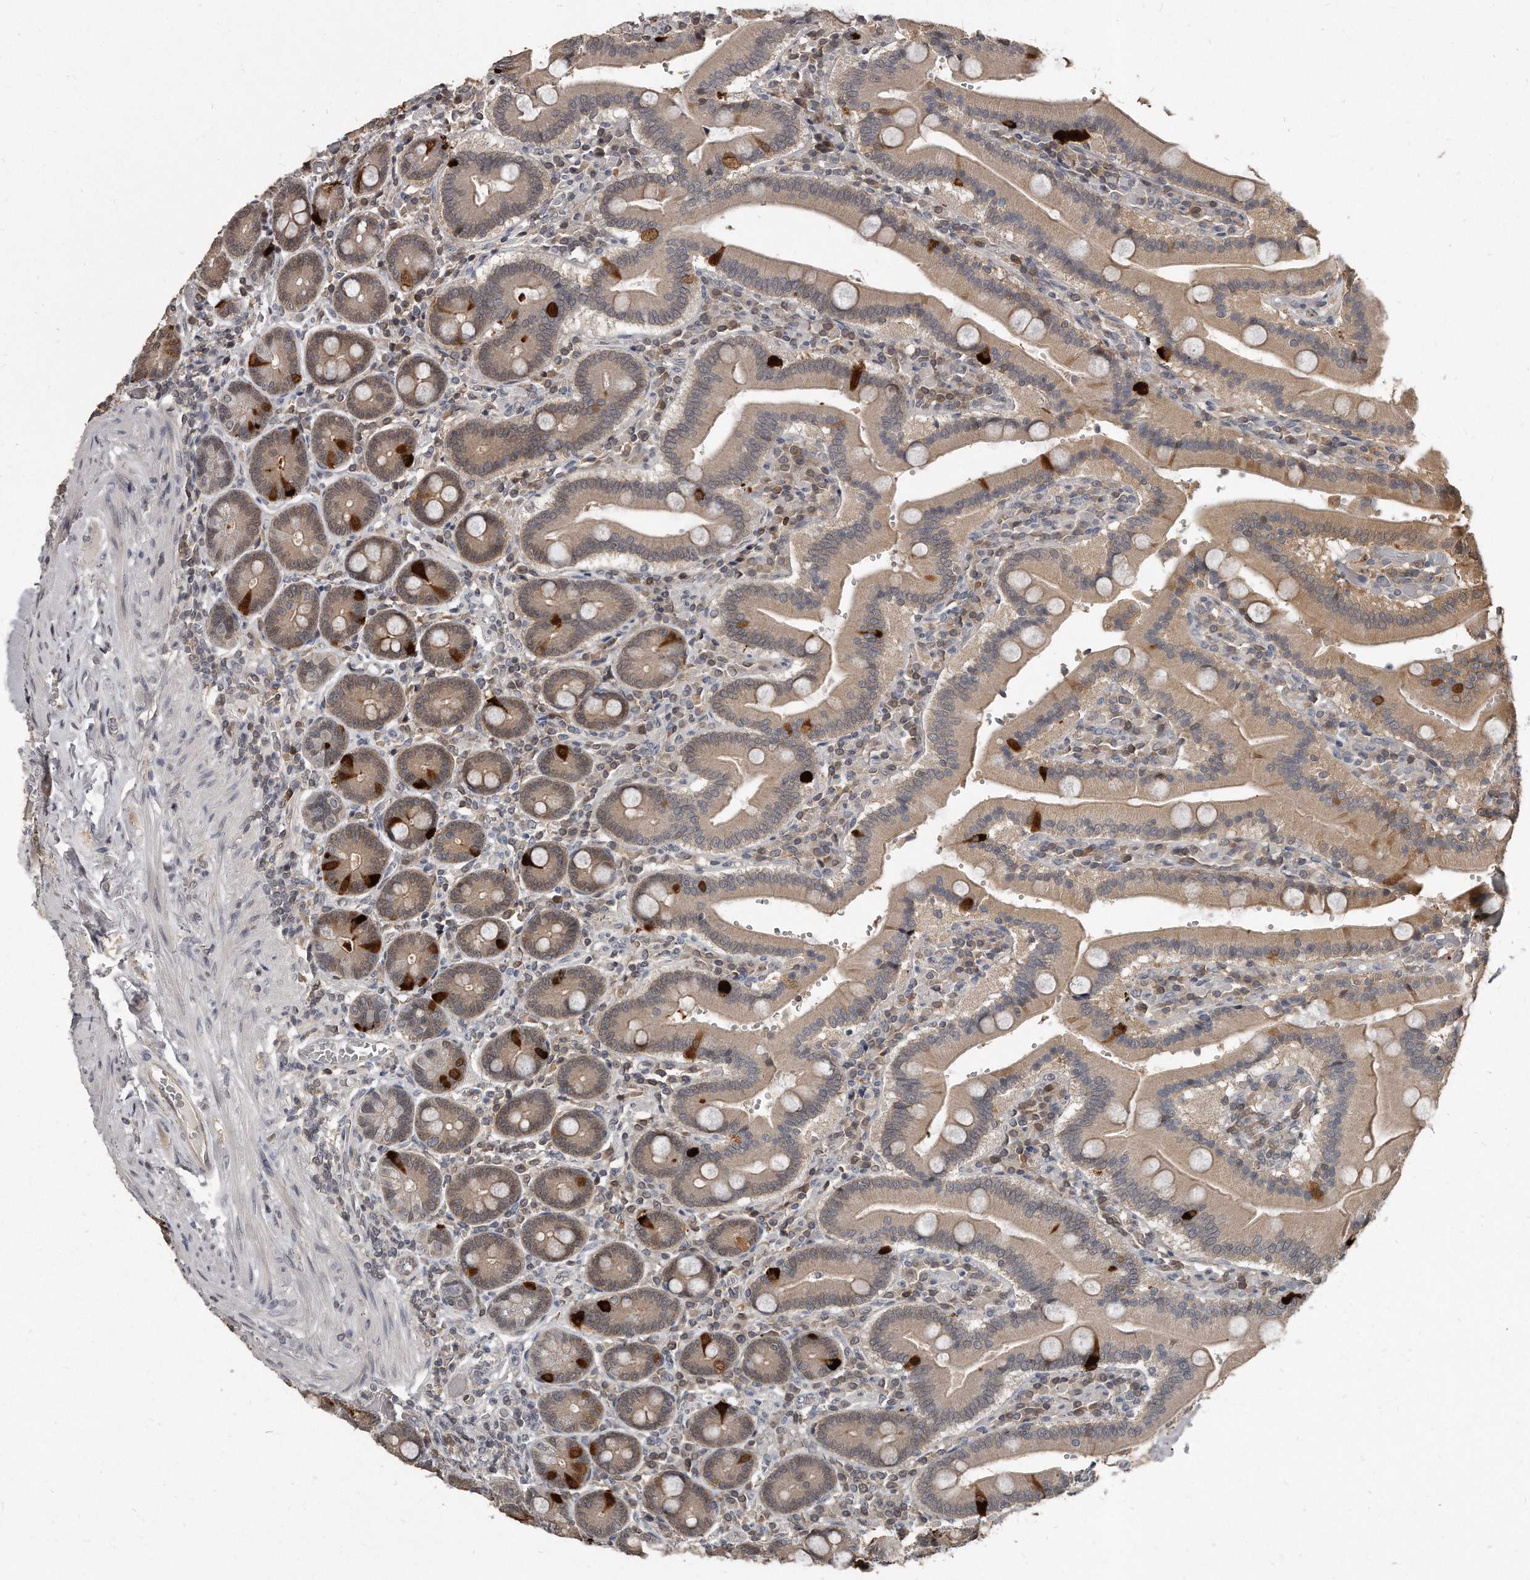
{"staining": {"intensity": "strong", "quantity": "<25%", "location": "cytoplasmic/membranous"}, "tissue": "duodenum", "cell_type": "Glandular cells", "image_type": "normal", "snomed": [{"axis": "morphology", "description": "Normal tissue, NOS"}, {"axis": "topography", "description": "Duodenum"}], "caption": "Protein staining of benign duodenum shows strong cytoplasmic/membranous staining in approximately <25% of glandular cells.", "gene": "GCH1", "patient": {"sex": "female", "age": 62}}